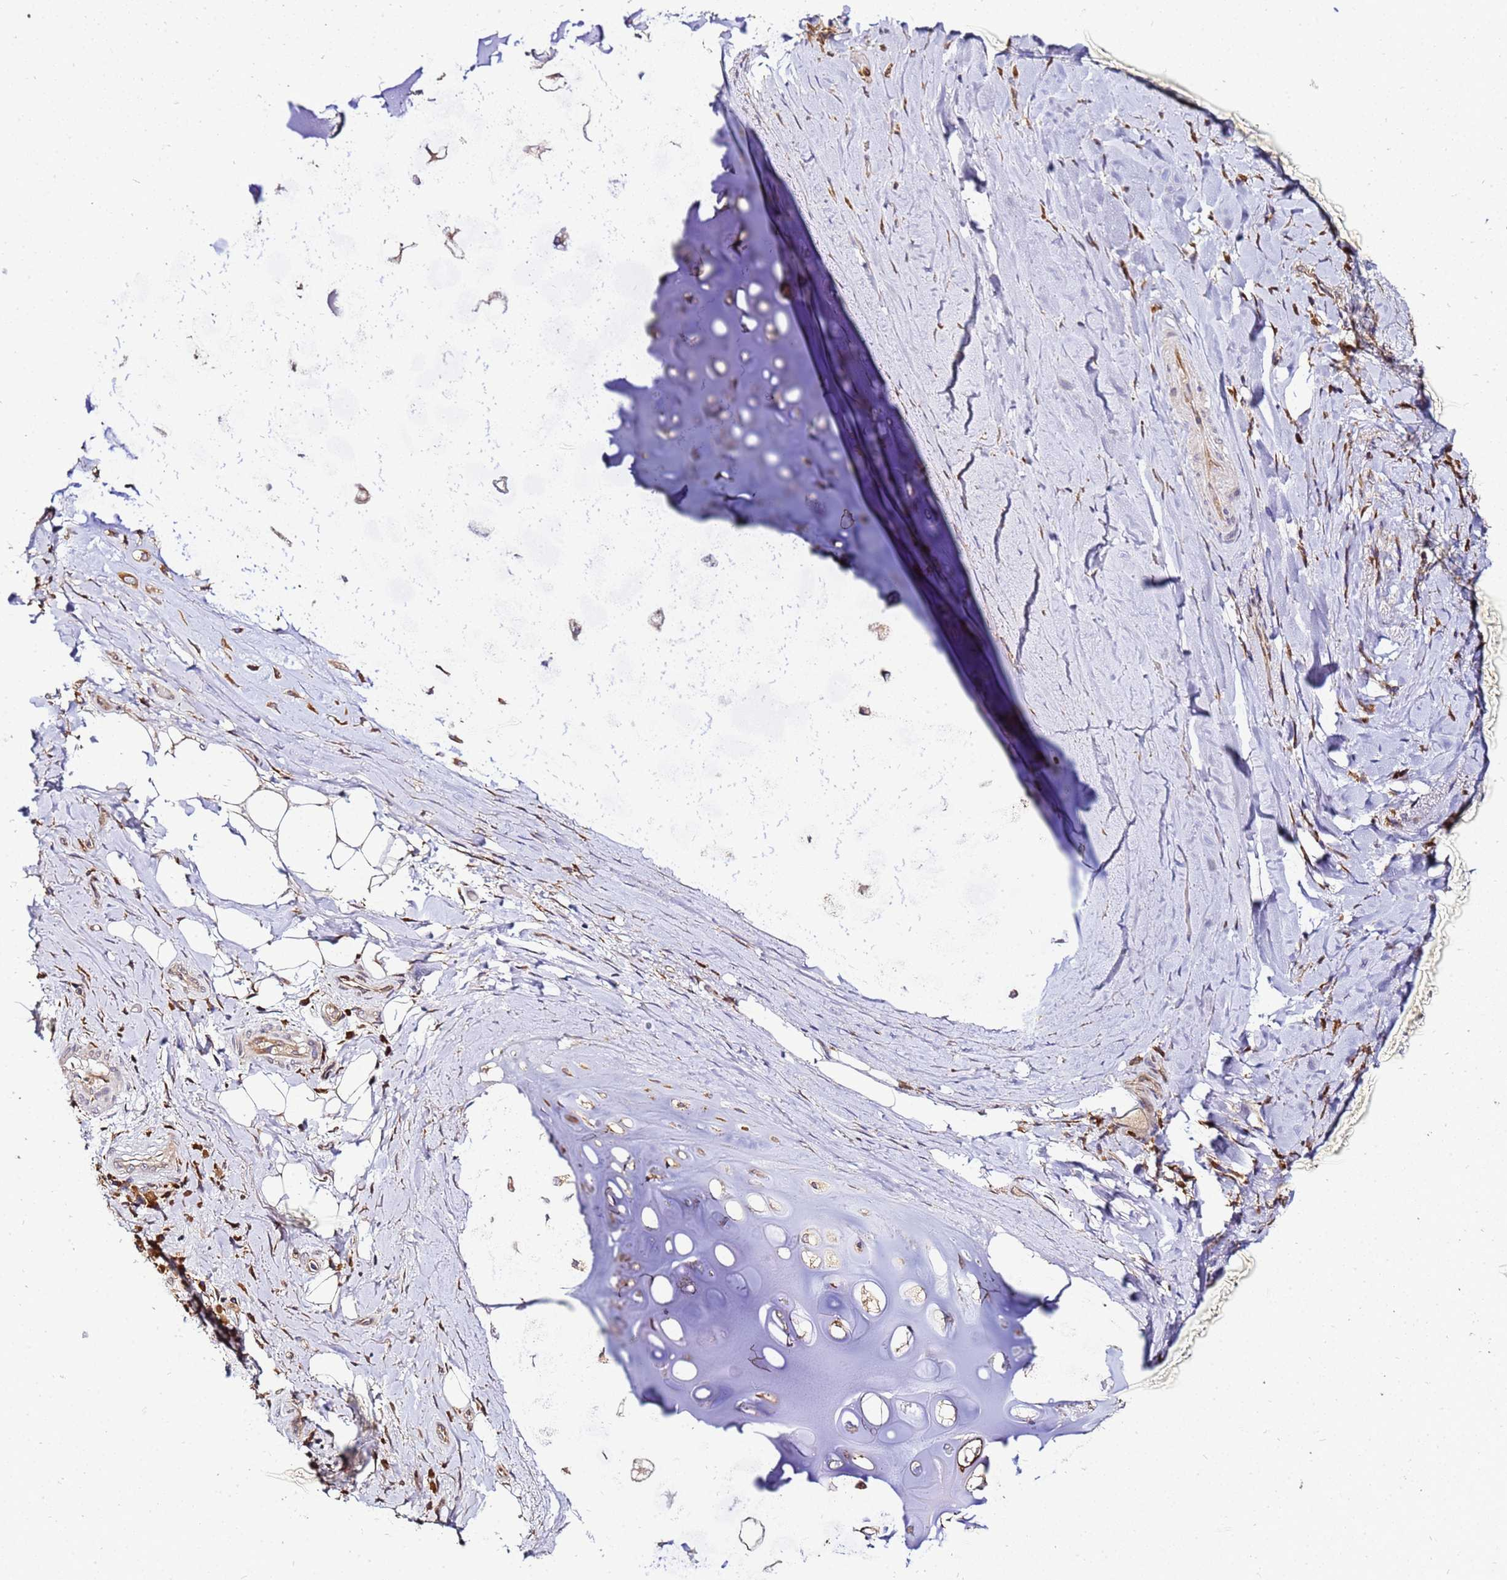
{"staining": {"intensity": "weak", "quantity": "25%-75%", "location": "cytoplasmic/membranous"}, "tissue": "adipose tissue", "cell_type": "Adipocytes", "image_type": "normal", "snomed": [{"axis": "morphology", "description": "Normal tissue, NOS"}, {"axis": "morphology", "description": "Squamous cell carcinoma, NOS"}, {"axis": "topography", "description": "Bronchus"}, {"axis": "topography", "description": "Lung"}], "caption": "Human adipose tissue stained with a brown dye demonstrates weak cytoplasmic/membranous positive staining in approximately 25%-75% of adipocytes.", "gene": "ADPGK", "patient": {"sex": "male", "age": 64}}